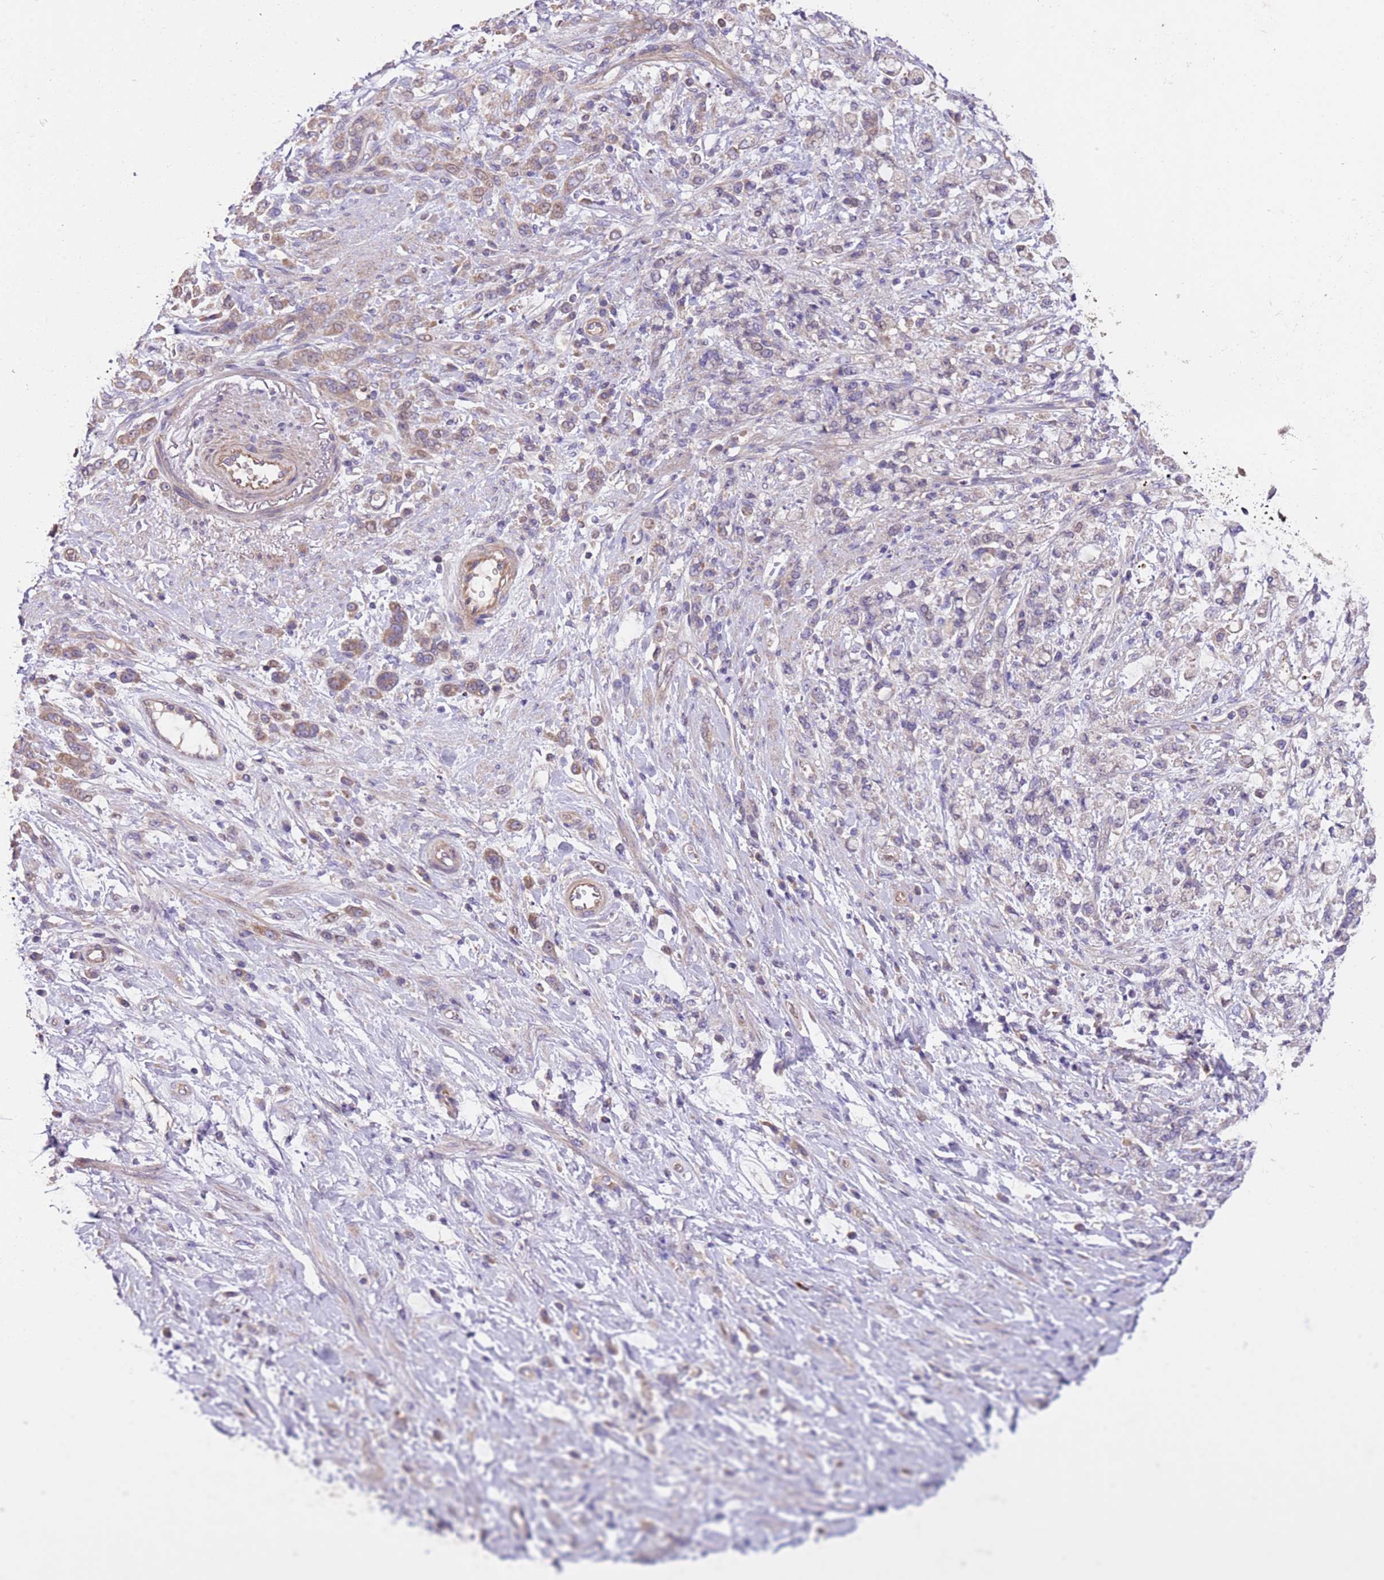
{"staining": {"intensity": "weak", "quantity": "<25%", "location": "cytoplasmic/membranous"}, "tissue": "stomach cancer", "cell_type": "Tumor cells", "image_type": "cancer", "snomed": [{"axis": "morphology", "description": "Adenocarcinoma, NOS"}, {"axis": "topography", "description": "Stomach"}], "caption": "IHC of adenocarcinoma (stomach) shows no staining in tumor cells.", "gene": "FAM89B", "patient": {"sex": "female", "age": 60}}